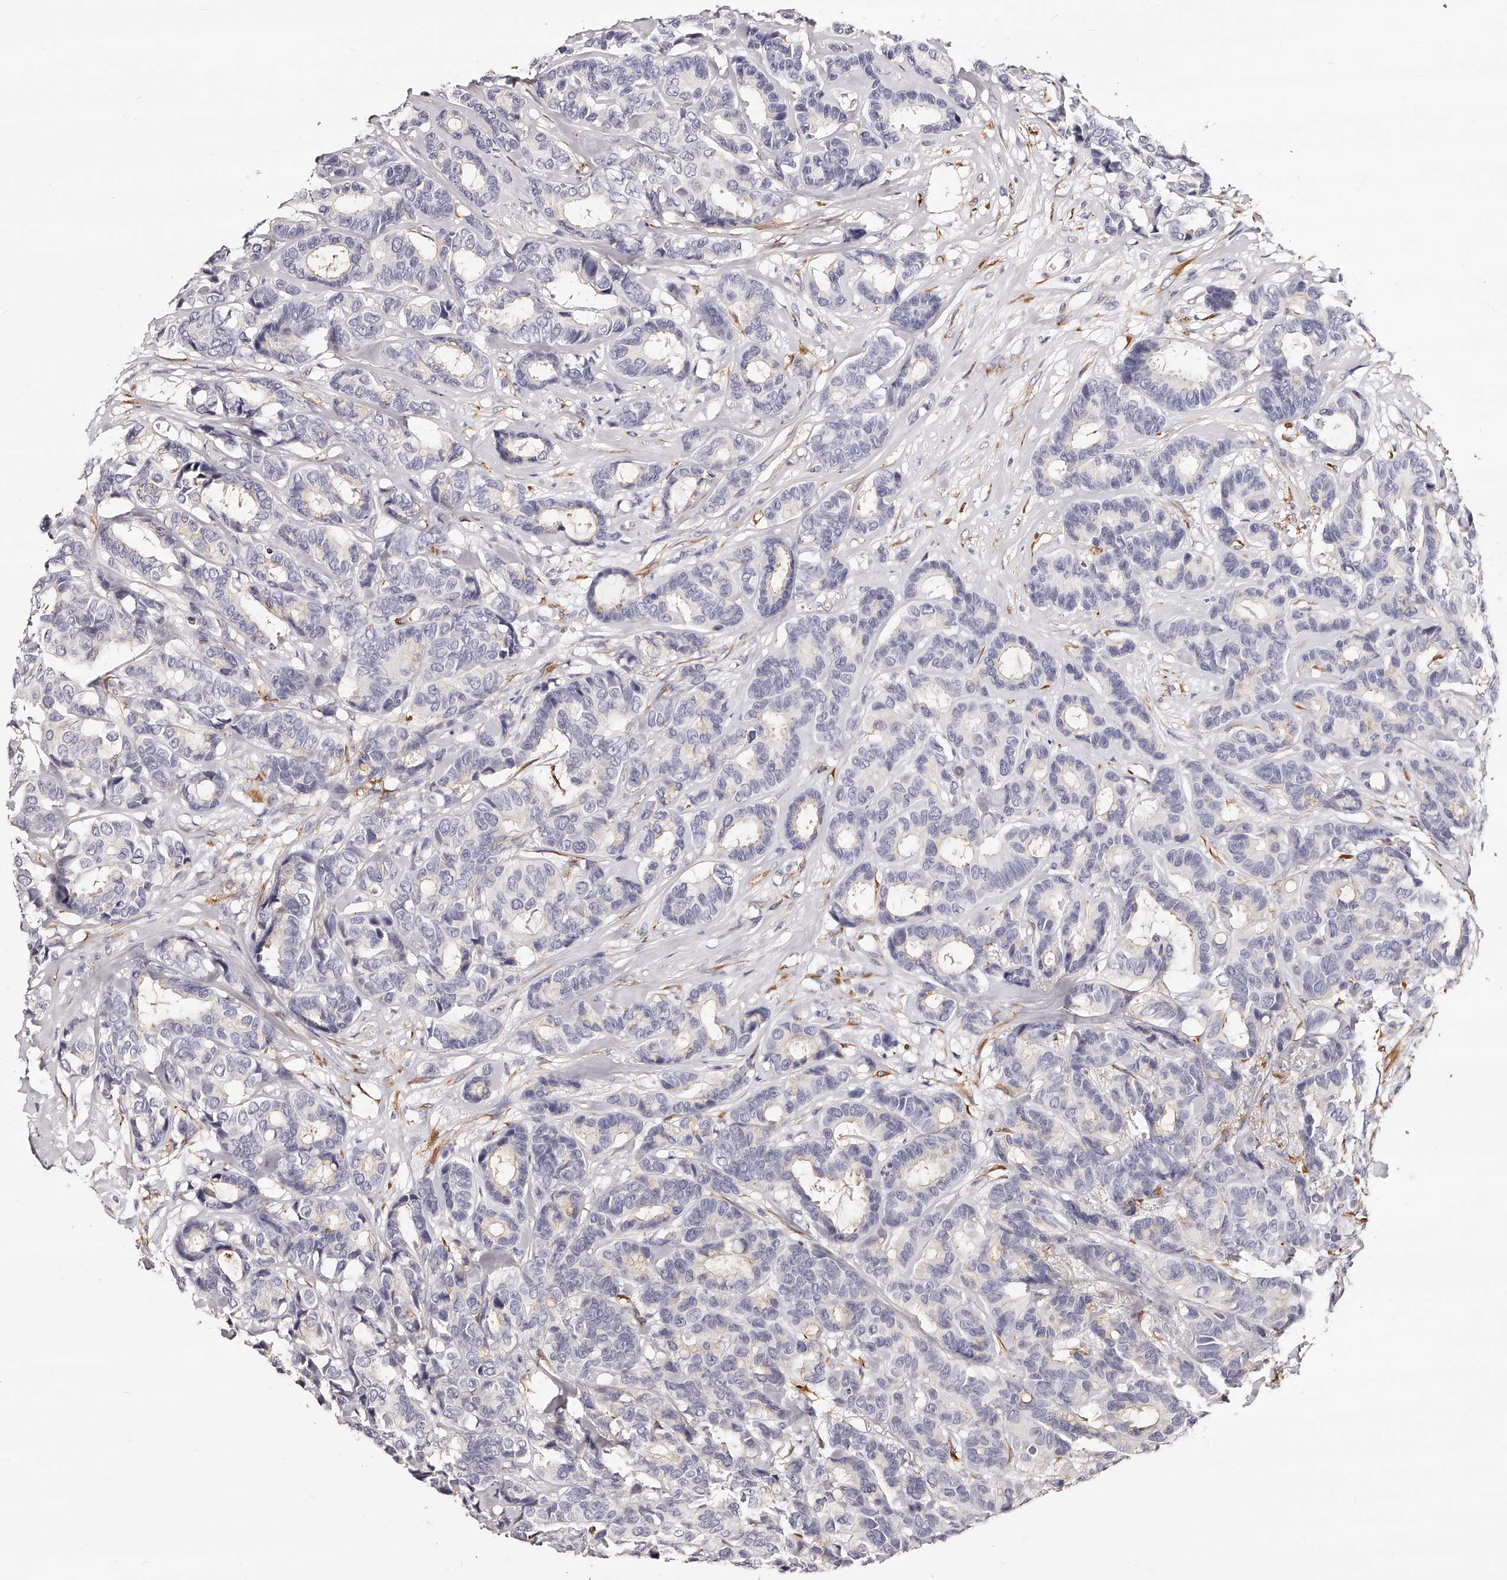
{"staining": {"intensity": "negative", "quantity": "none", "location": "none"}, "tissue": "breast cancer", "cell_type": "Tumor cells", "image_type": "cancer", "snomed": [{"axis": "morphology", "description": "Duct carcinoma"}, {"axis": "topography", "description": "Breast"}], "caption": "The image shows no staining of tumor cells in infiltrating ductal carcinoma (breast).", "gene": "CD82", "patient": {"sex": "female", "age": 87}}